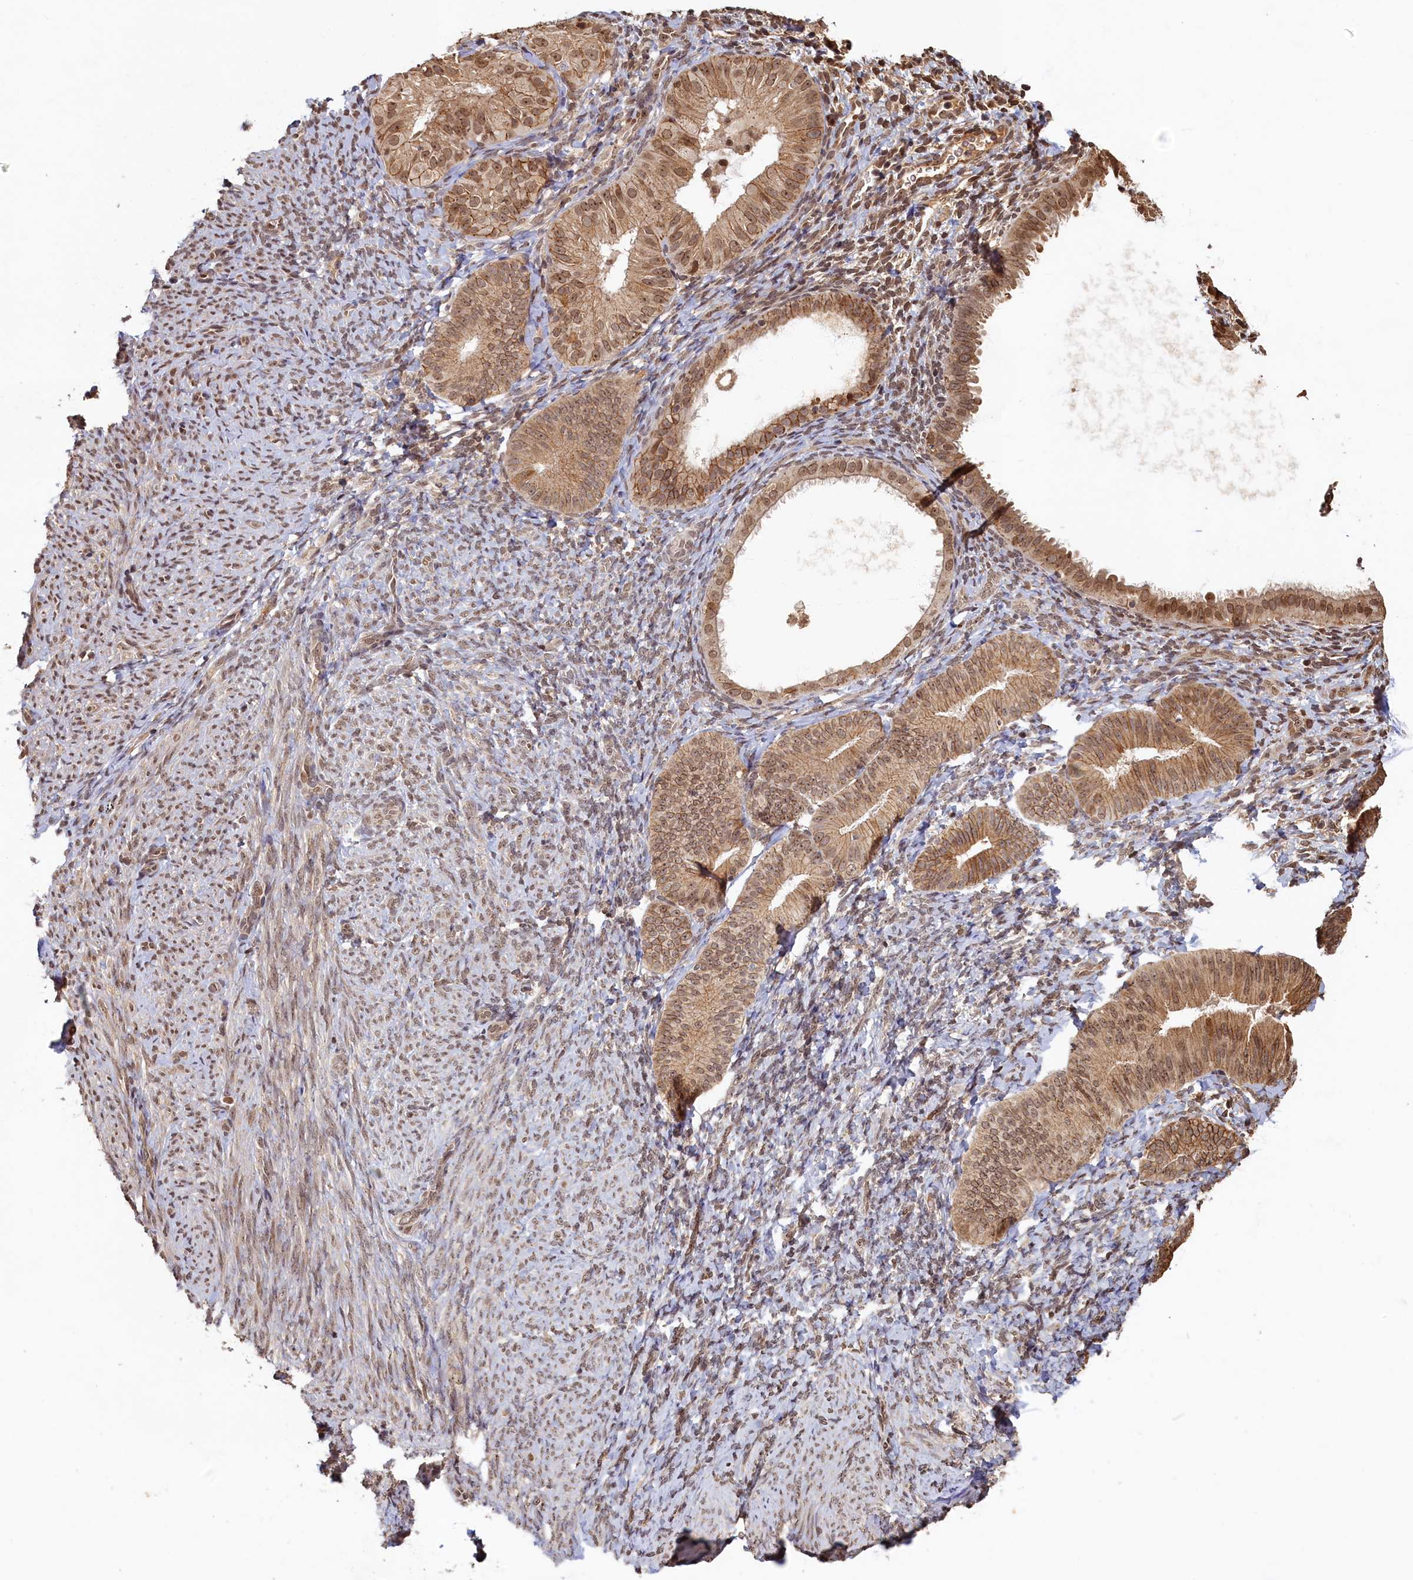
{"staining": {"intensity": "moderate", "quantity": "<25%", "location": "nuclear"}, "tissue": "endometrium", "cell_type": "Cells in endometrial stroma", "image_type": "normal", "snomed": [{"axis": "morphology", "description": "Normal tissue, NOS"}, {"axis": "topography", "description": "Endometrium"}], "caption": "The micrograph shows a brown stain indicating the presence of a protein in the nuclear of cells in endometrial stroma in endometrium. (Stains: DAB (3,3'-diaminobenzidine) in brown, nuclei in blue, Microscopy: brightfield microscopy at high magnification).", "gene": "CKAP2L", "patient": {"sex": "female", "age": 65}}